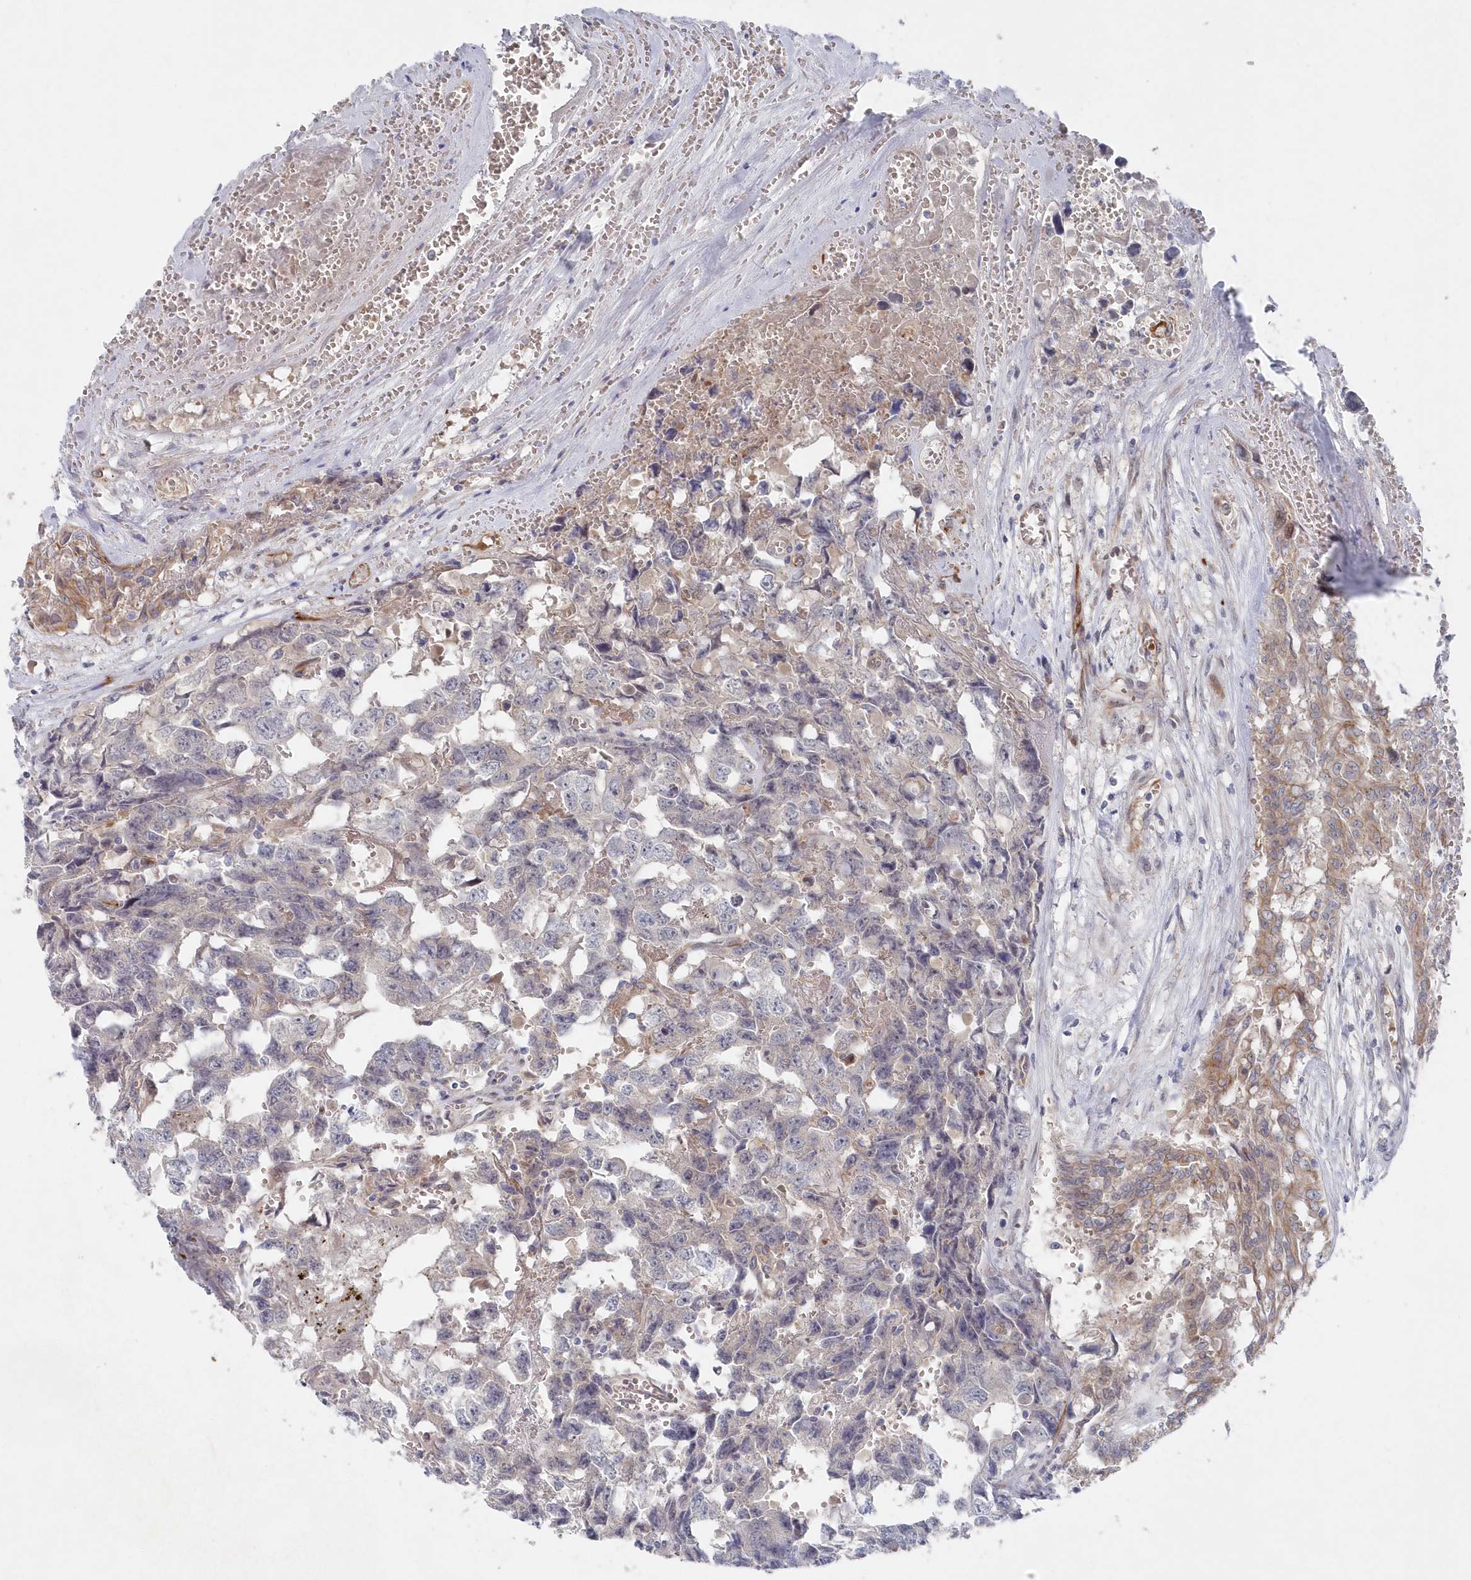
{"staining": {"intensity": "negative", "quantity": "none", "location": "none"}, "tissue": "testis cancer", "cell_type": "Tumor cells", "image_type": "cancer", "snomed": [{"axis": "morphology", "description": "Carcinoma, Embryonal, NOS"}, {"axis": "topography", "description": "Testis"}], "caption": "DAB (3,3'-diaminobenzidine) immunohistochemical staining of human testis cancer exhibits no significant positivity in tumor cells.", "gene": "KIAA1586", "patient": {"sex": "male", "age": 31}}